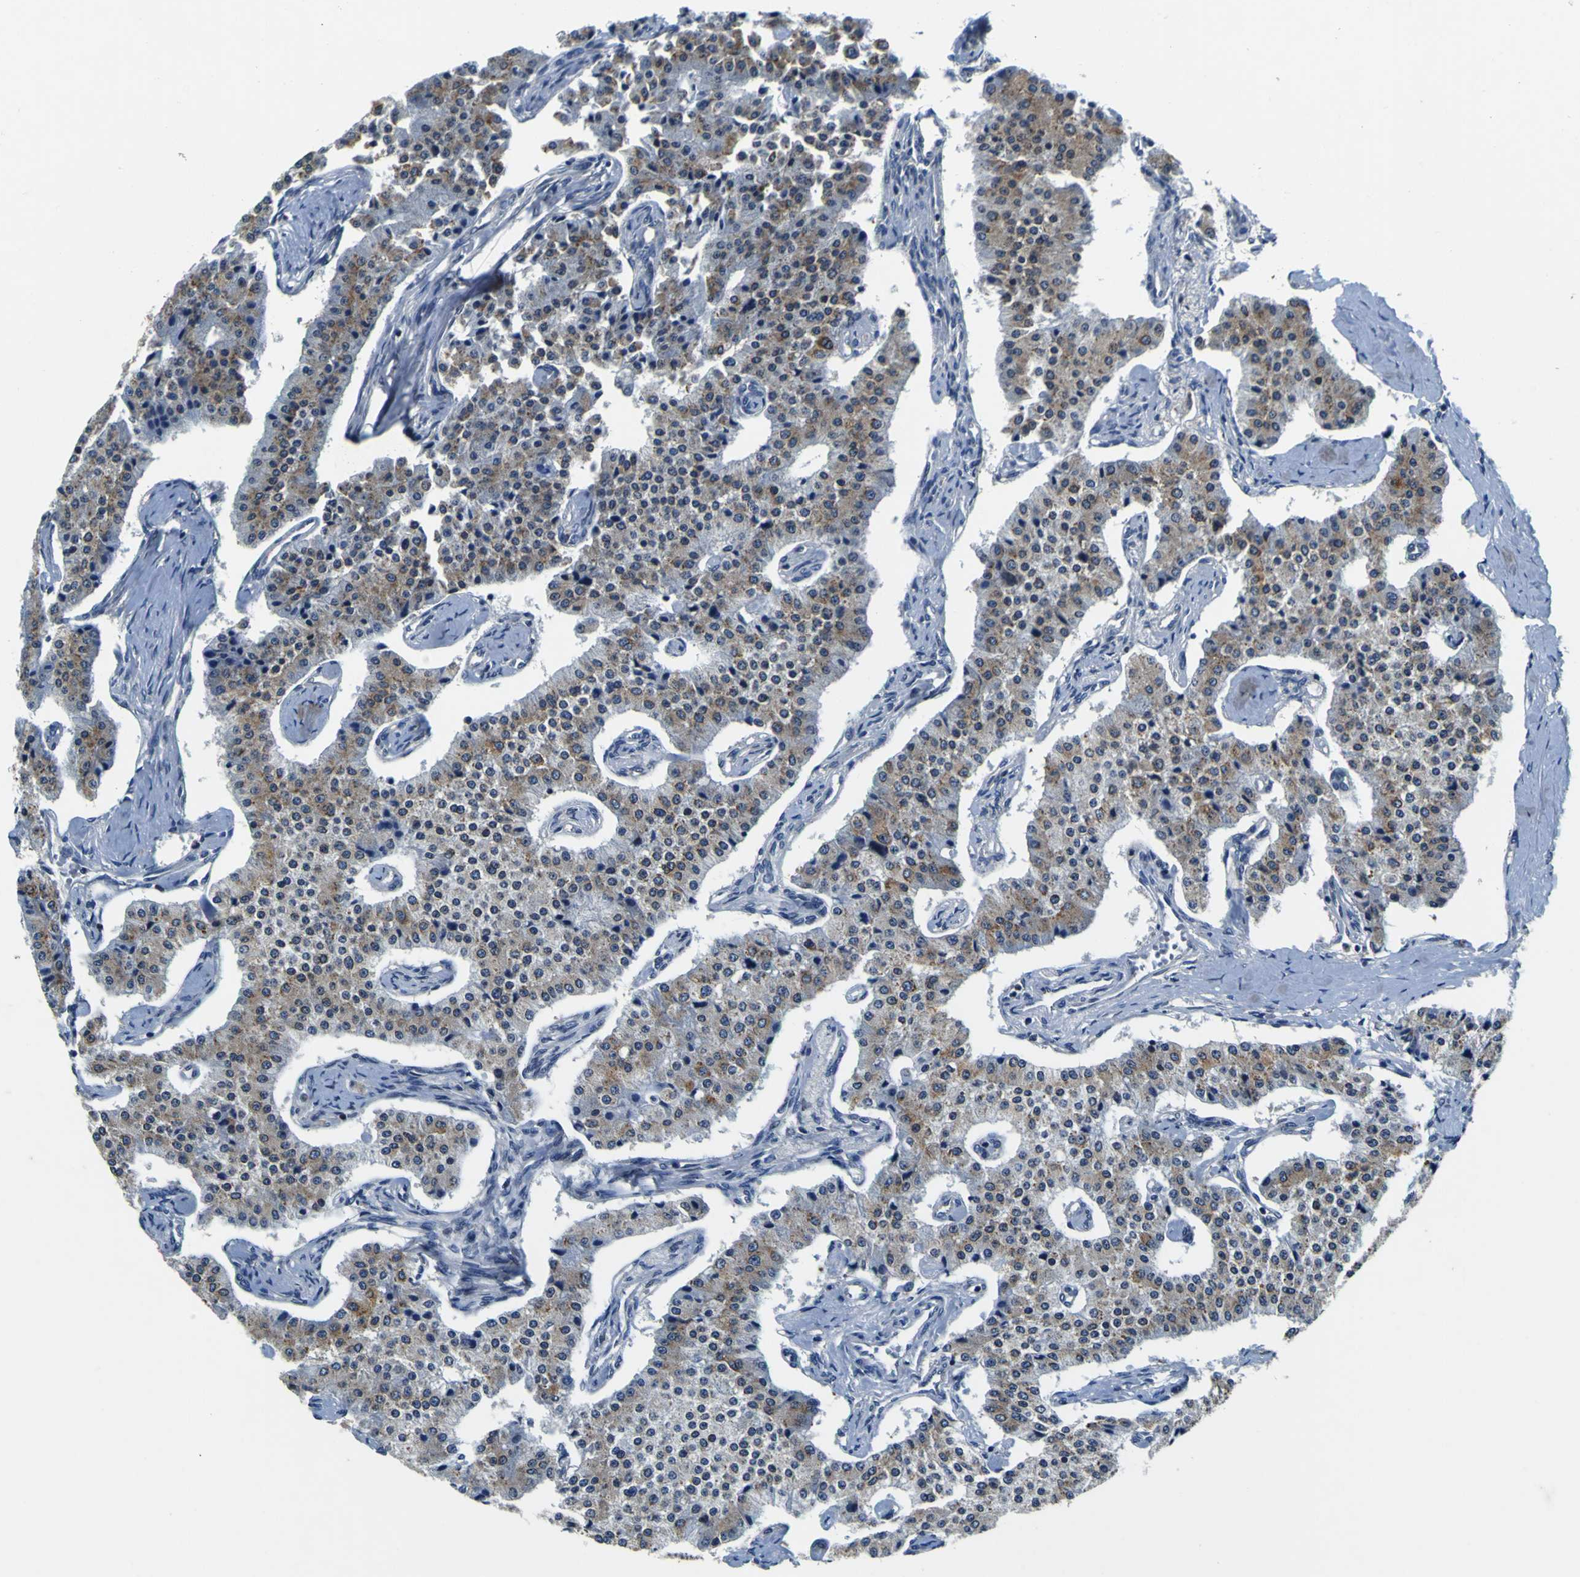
{"staining": {"intensity": "moderate", "quantity": "25%-75%", "location": "cytoplasmic/membranous"}, "tissue": "carcinoid", "cell_type": "Tumor cells", "image_type": "cancer", "snomed": [{"axis": "morphology", "description": "Carcinoid, malignant, NOS"}, {"axis": "topography", "description": "Colon"}], "caption": "A high-resolution photomicrograph shows immunohistochemistry staining of malignant carcinoid, which reveals moderate cytoplasmic/membranous expression in approximately 25%-75% of tumor cells. (DAB (3,3'-diaminobenzidine) IHC with brightfield microscopy, high magnification).", "gene": "EPHB4", "patient": {"sex": "female", "age": 52}}